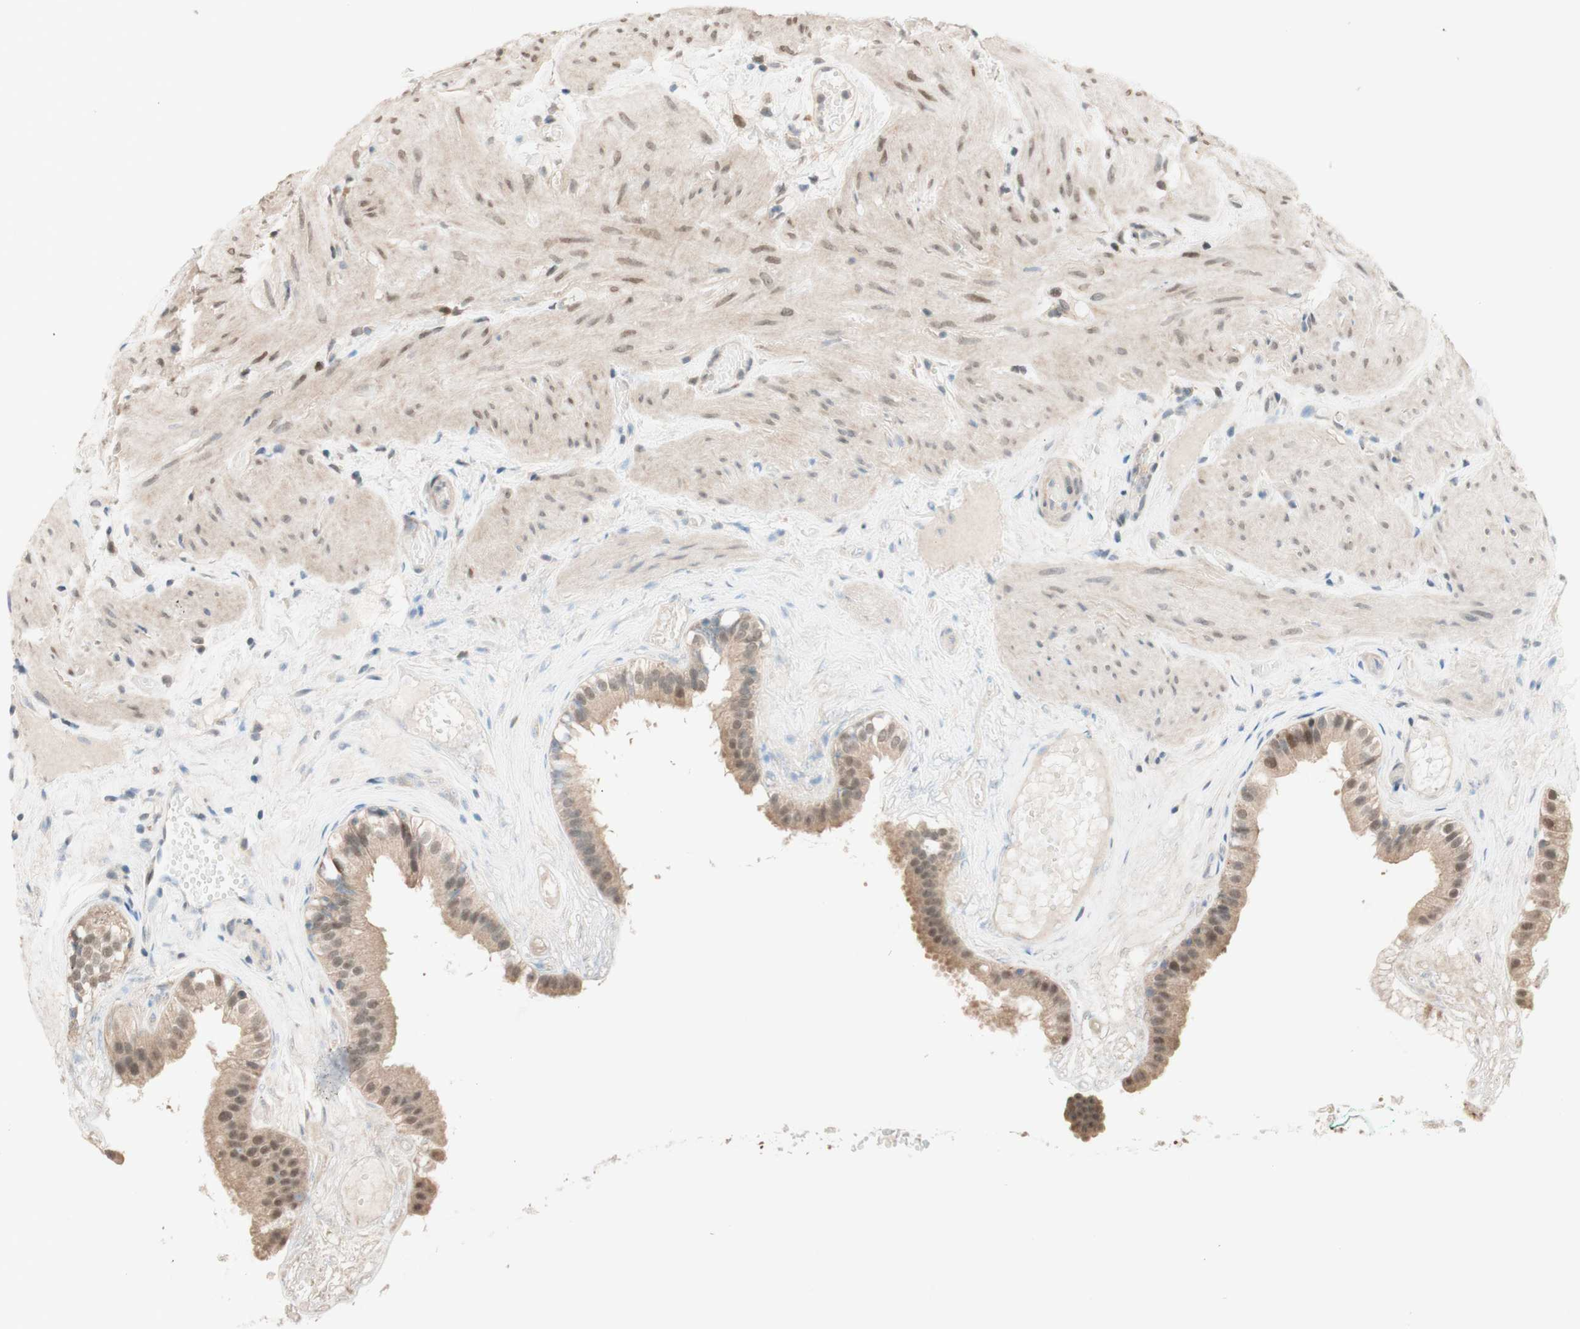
{"staining": {"intensity": "moderate", "quantity": ">75%", "location": "cytoplasmic/membranous"}, "tissue": "gallbladder", "cell_type": "Glandular cells", "image_type": "normal", "snomed": [{"axis": "morphology", "description": "Normal tissue, NOS"}, {"axis": "topography", "description": "Gallbladder"}], "caption": "Immunohistochemistry (IHC) (DAB) staining of normal gallbladder reveals moderate cytoplasmic/membranous protein expression in about >75% of glandular cells. (brown staining indicates protein expression, while blue staining denotes nuclei).", "gene": "CCNC", "patient": {"sex": "female", "age": 26}}